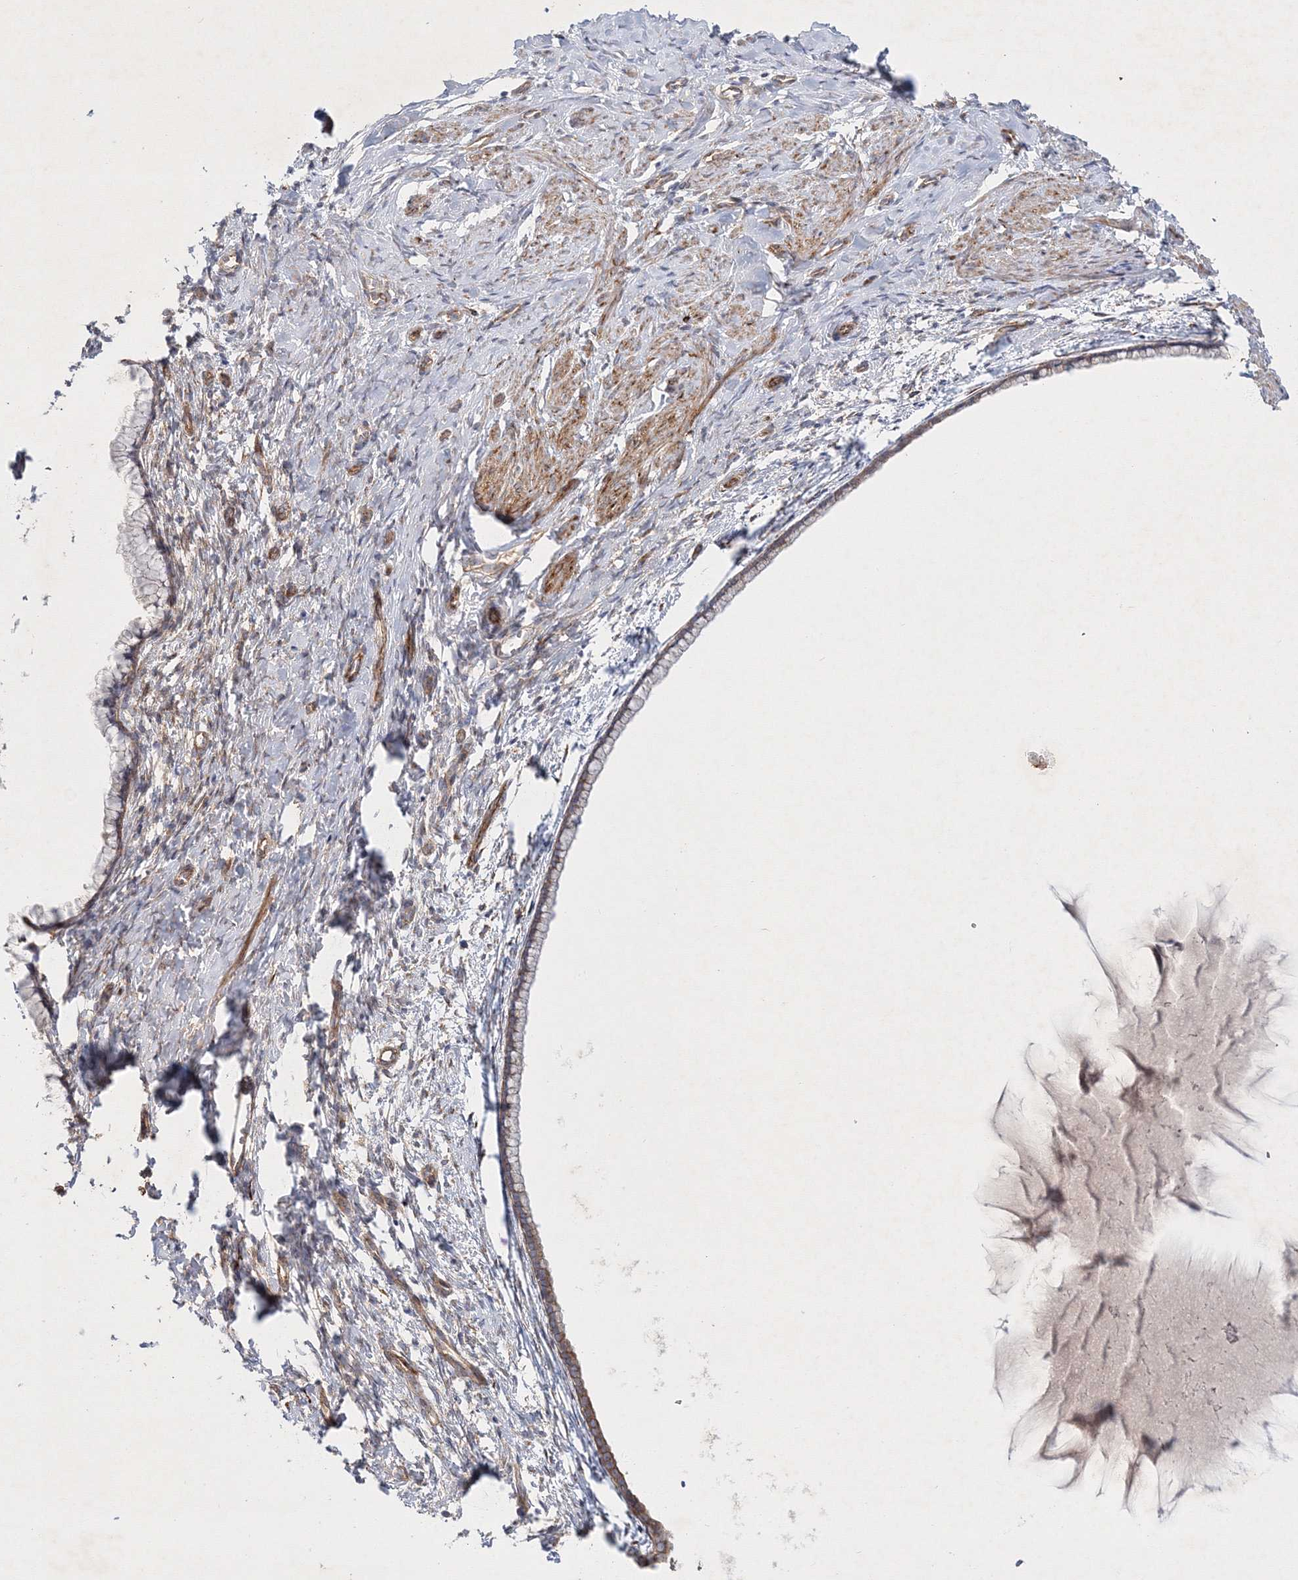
{"staining": {"intensity": "moderate", "quantity": "25%-75%", "location": "cytoplasmic/membranous"}, "tissue": "cervix", "cell_type": "Glandular cells", "image_type": "normal", "snomed": [{"axis": "morphology", "description": "Normal tissue, NOS"}, {"axis": "topography", "description": "Cervix"}], "caption": "Immunohistochemical staining of benign cervix reveals moderate cytoplasmic/membranous protein positivity in approximately 25%-75% of glandular cells. (DAB IHC with brightfield microscopy, high magnification).", "gene": "ZFYVE16", "patient": {"sex": "female", "age": 75}}